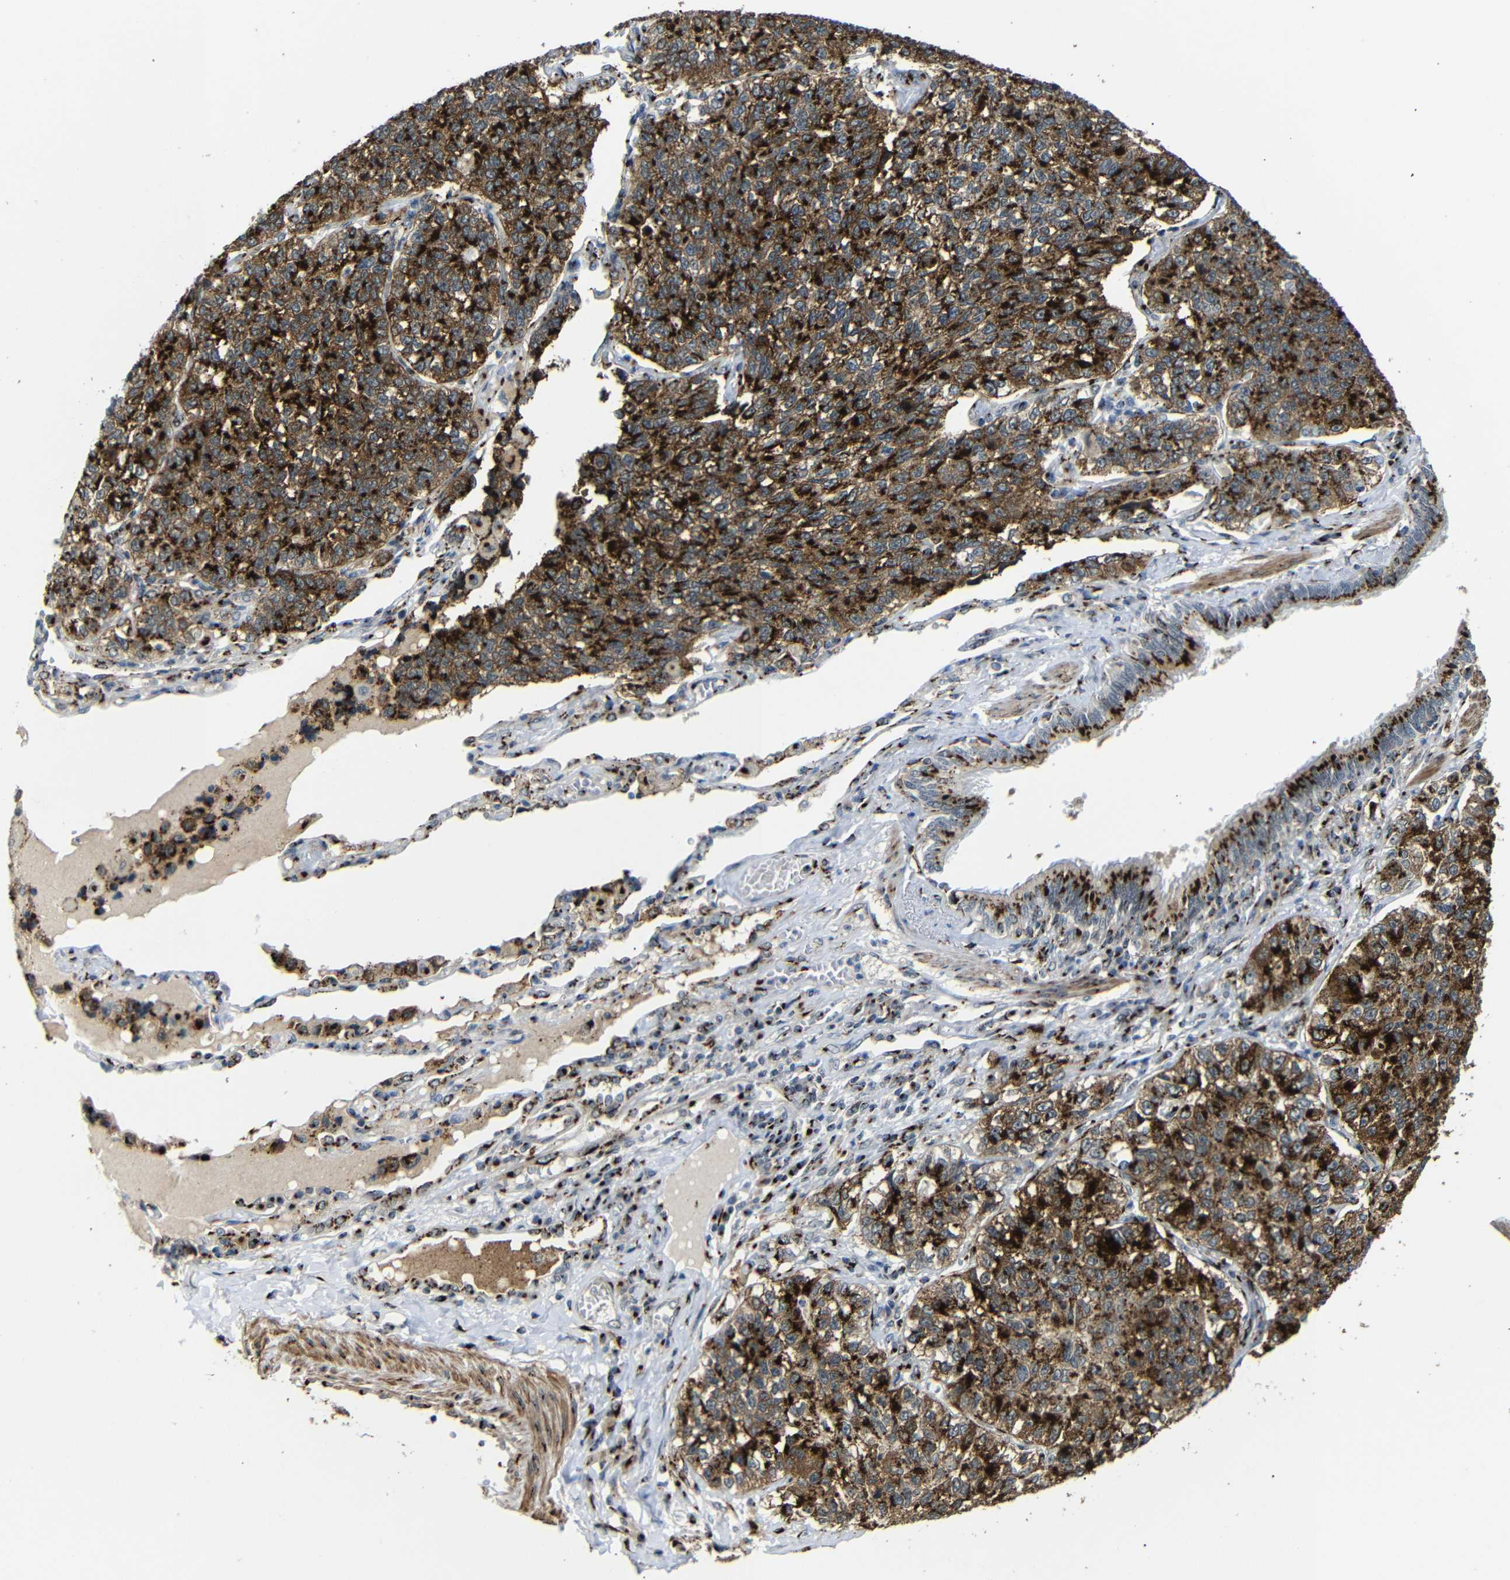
{"staining": {"intensity": "strong", "quantity": ">75%", "location": "cytoplasmic/membranous"}, "tissue": "lung cancer", "cell_type": "Tumor cells", "image_type": "cancer", "snomed": [{"axis": "morphology", "description": "Adenocarcinoma, NOS"}, {"axis": "topography", "description": "Lung"}], "caption": "This micrograph displays immunohistochemistry staining of lung cancer, with high strong cytoplasmic/membranous staining in approximately >75% of tumor cells.", "gene": "TGOLN2", "patient": {"sex": "male", "age": 49}}